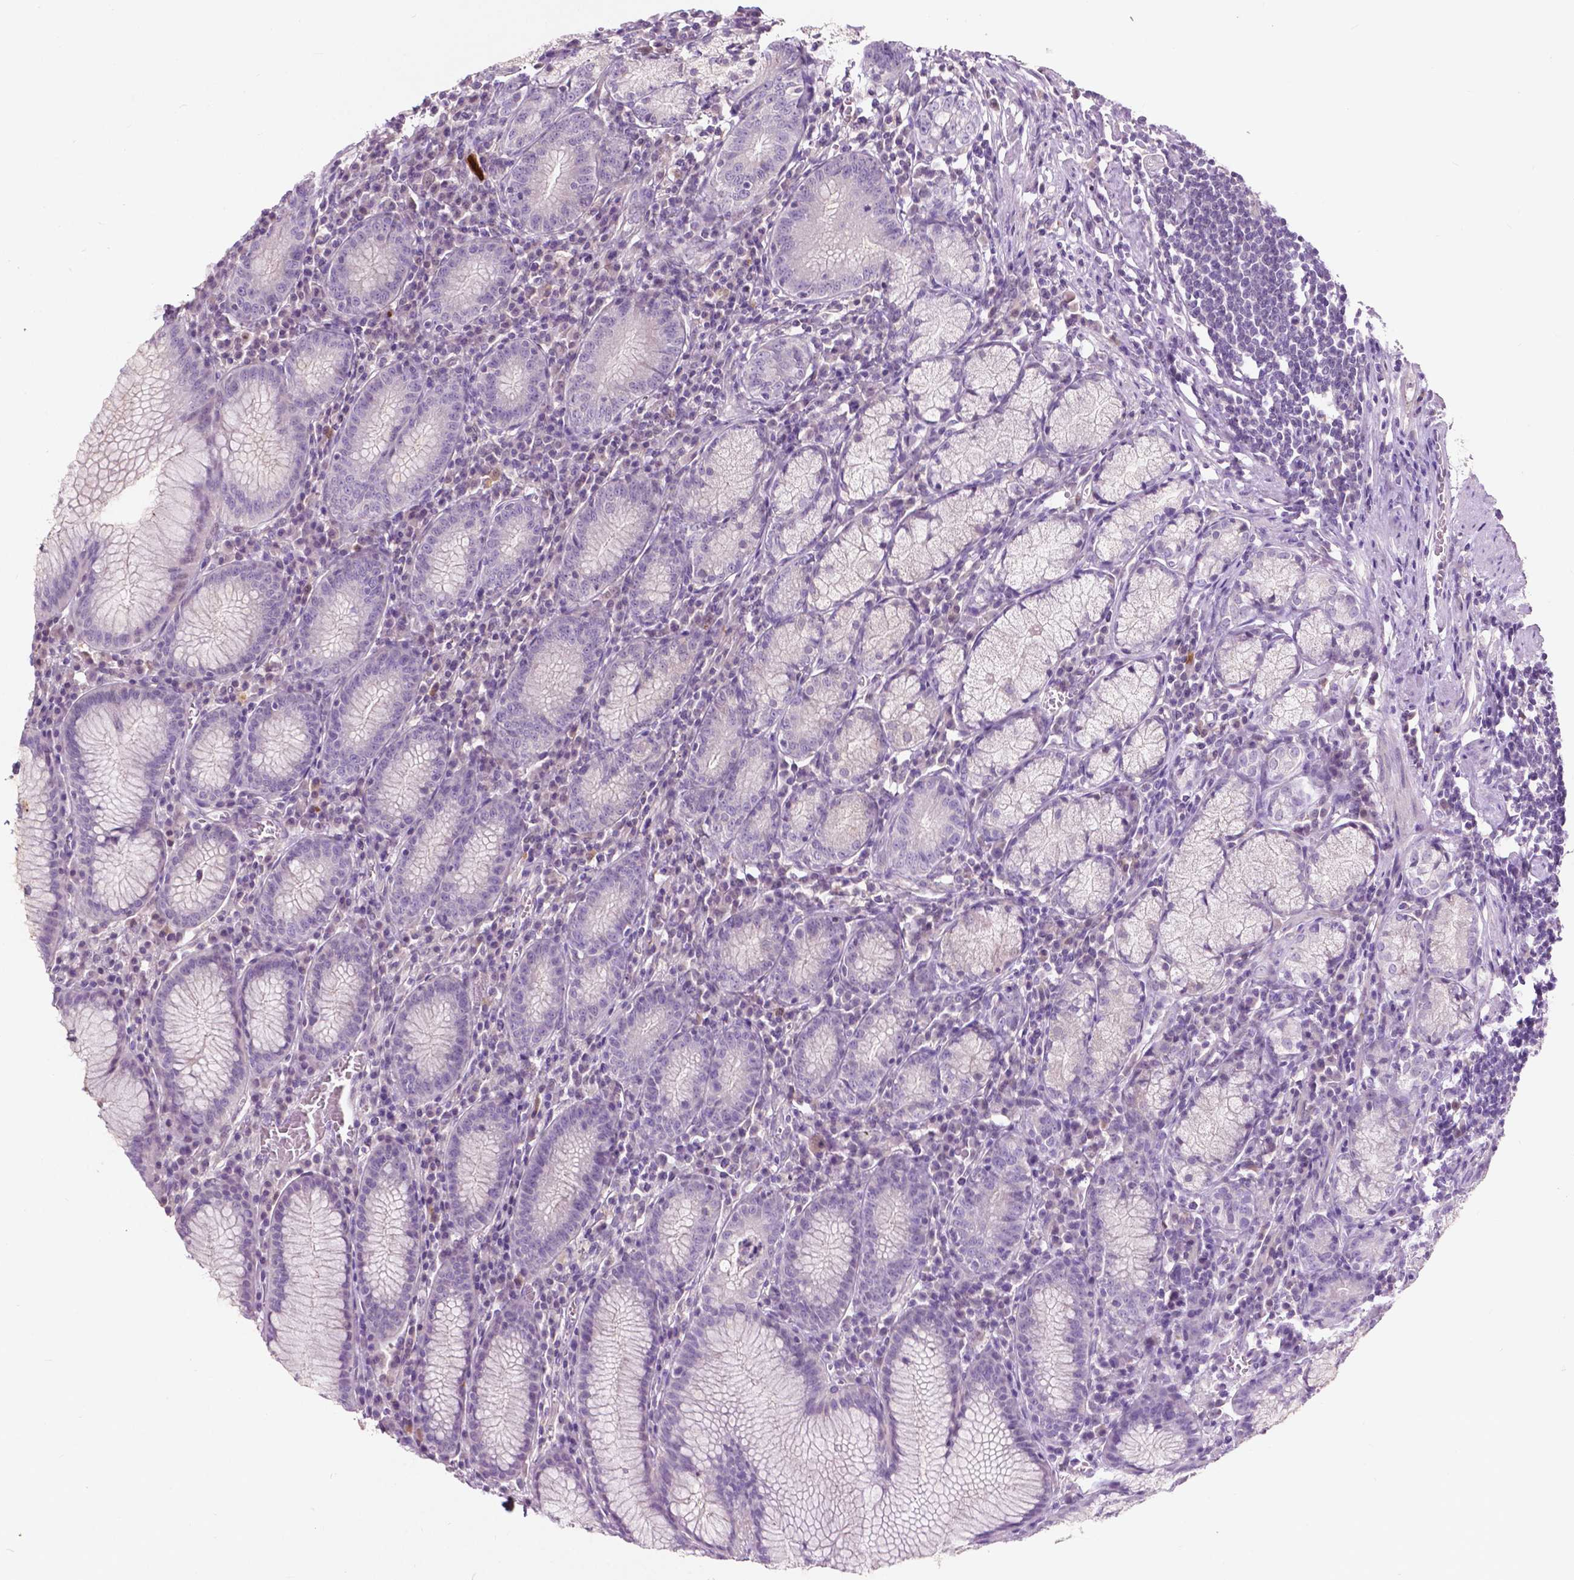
{"staining": {"intensity": "strong", "quantity": "<25%", "location": "cytoplasmic/membranous"}, "tissue": "stomach", "cell_type": "Glandular cells", "image_type": "normal", "snomed": [{"axis": "morphology", "description": "Normal tissue, NOS"}, {"axis": "topography", "description": "Stomach"}], "caption": "A photomicrograph of stomach stained for a protein demonstrates strong cytoplasmic/membranous brown staining in glandular cells. The staining was performed using DAB (3,3'-diaminobenzidine), with brown indicating positive protein expression. Nuclei are stained blue with hematoxylin.", "gene": "GPR37", "patient": {"sex": "male", "age": 55}}